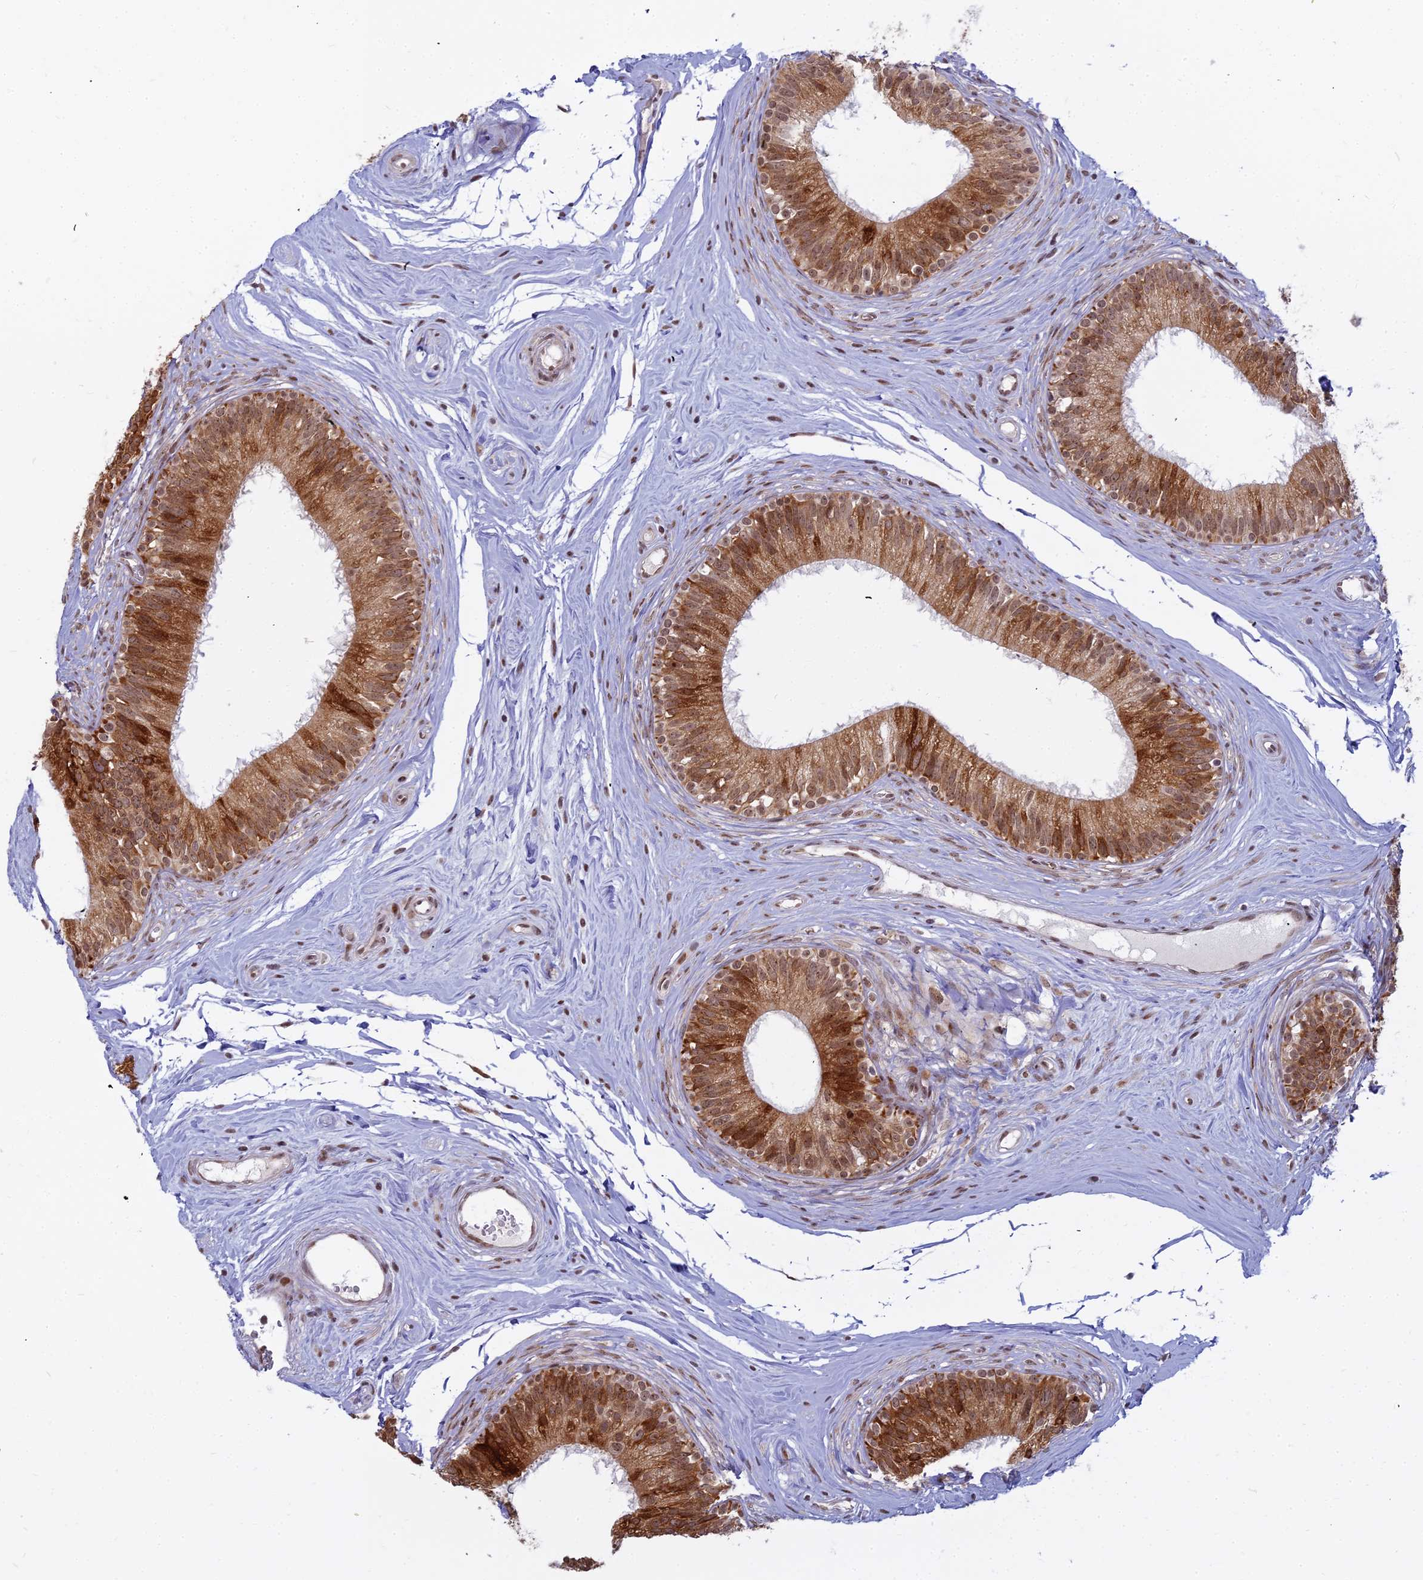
{"staining": {"intensity": "moderate", "quantity": ">75%", "location": "nuclear"}, "tissue": "epididymis", "cell_type": "Glandular cells", "image_type": "normal", "snomed": [{"axis": "morphology", "description": "Normal tissue, NOS"}, {"axis": "topography", "description": "Epididymis"}], "caption": "Brown immunohistochemical staining in benign epididymis shows moderate nuclear staining in about >75% of glandular cells.", "gene": "ABCA2", "patient": {"sex": "male", "age": 33}}